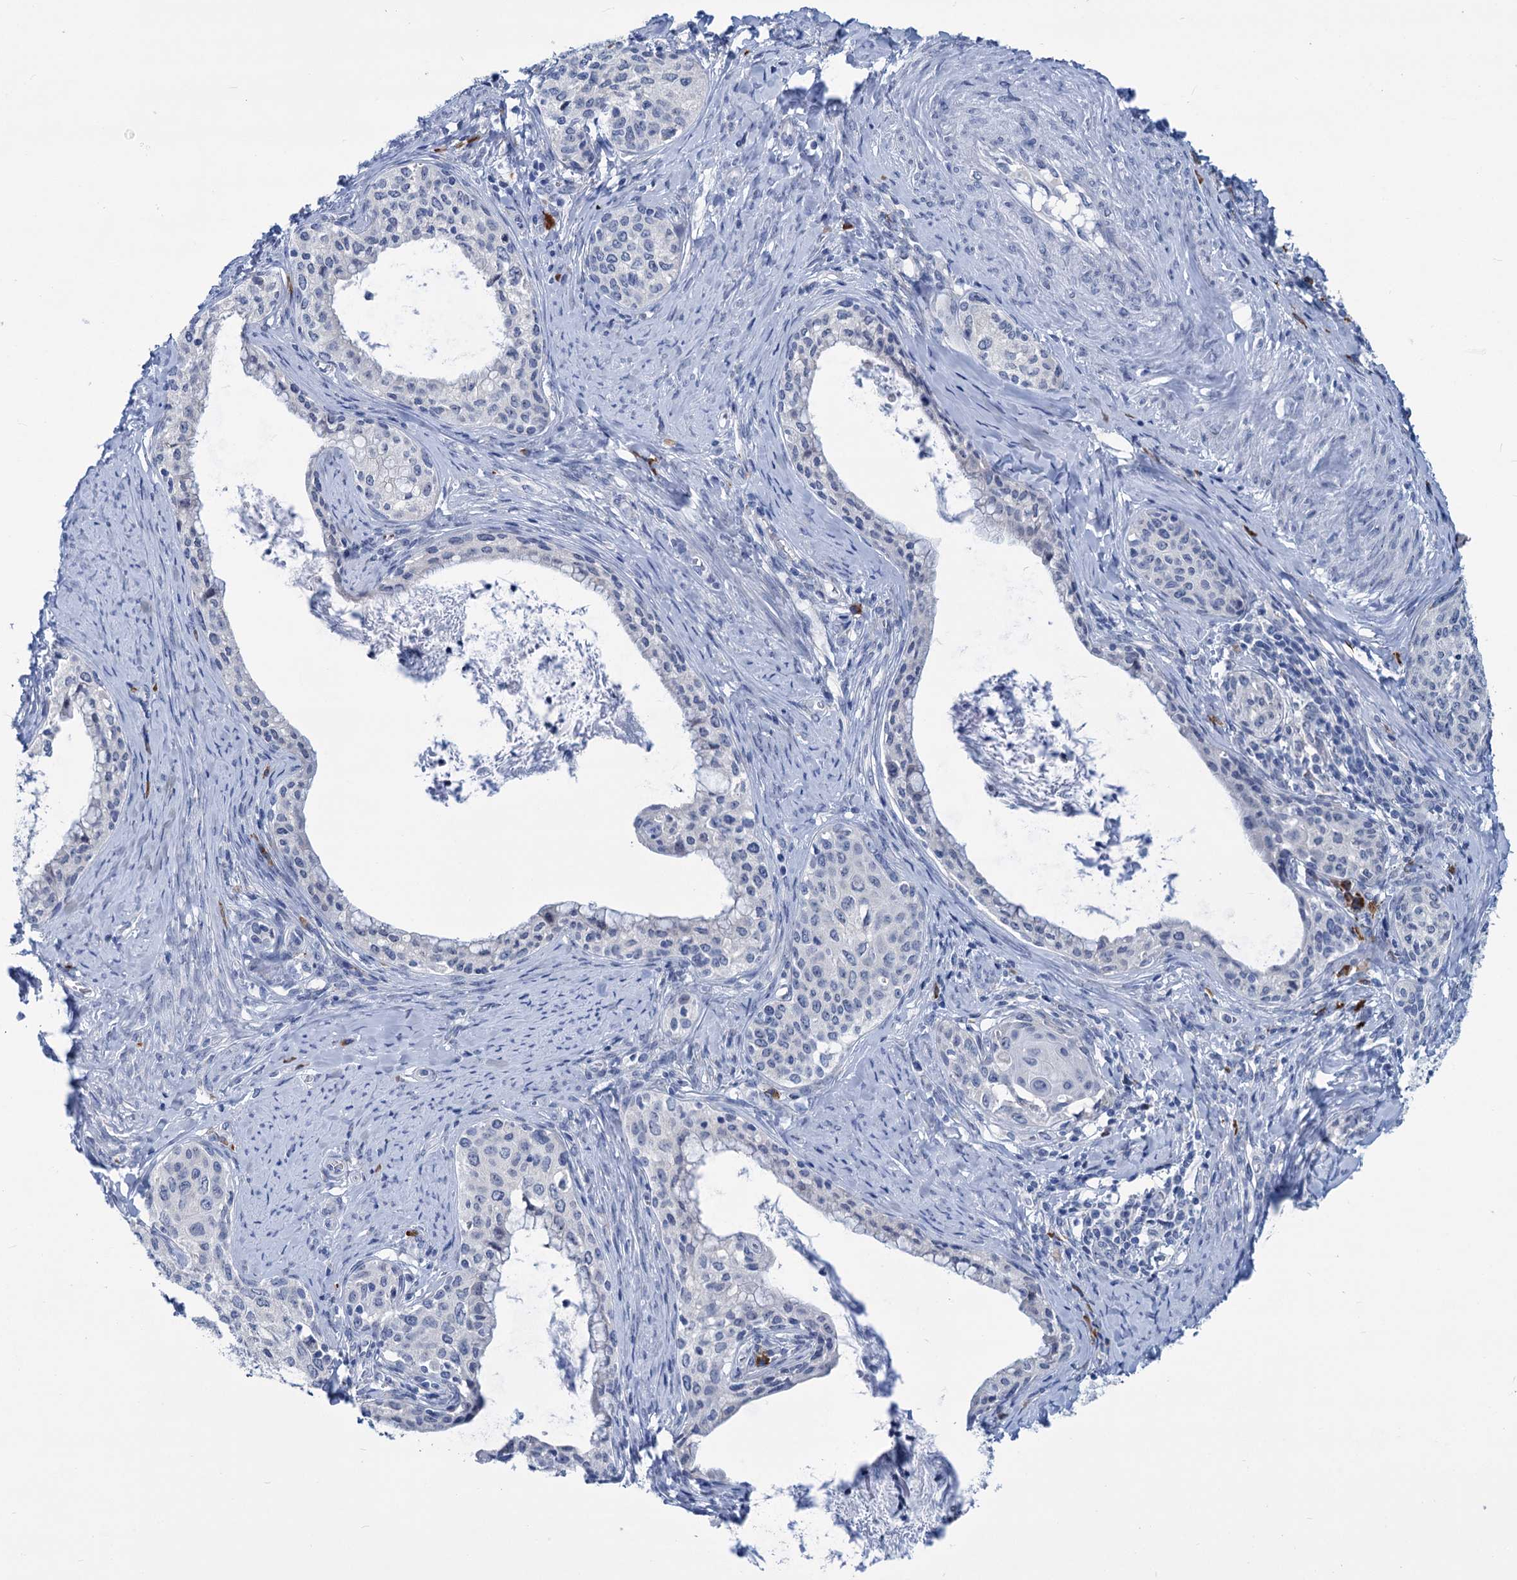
{"staining": {"intensity": "negative", "quantity": "none", "location": "none"}, "tissue": "cervical cancer", "cell_type": "Tumor cells", "image_type": "cancer", "snomed": [{"axis": "morphology", "description": "Squamous cell carcinoma, NOS"}, {"axis": "morphology", "description": "Adenocarcinoma, NOS"}, {"axis": "topography", "description": "Cervix"}], "caption": "The image demonstrates no significant staining in tumor cells of cervical cancer. The staining is performed using DAB brown chromogen with nuclei counter-stained in using hematoxylin.", "gene": "NEU3", "patient": {"sex": "female", "age": 52}}